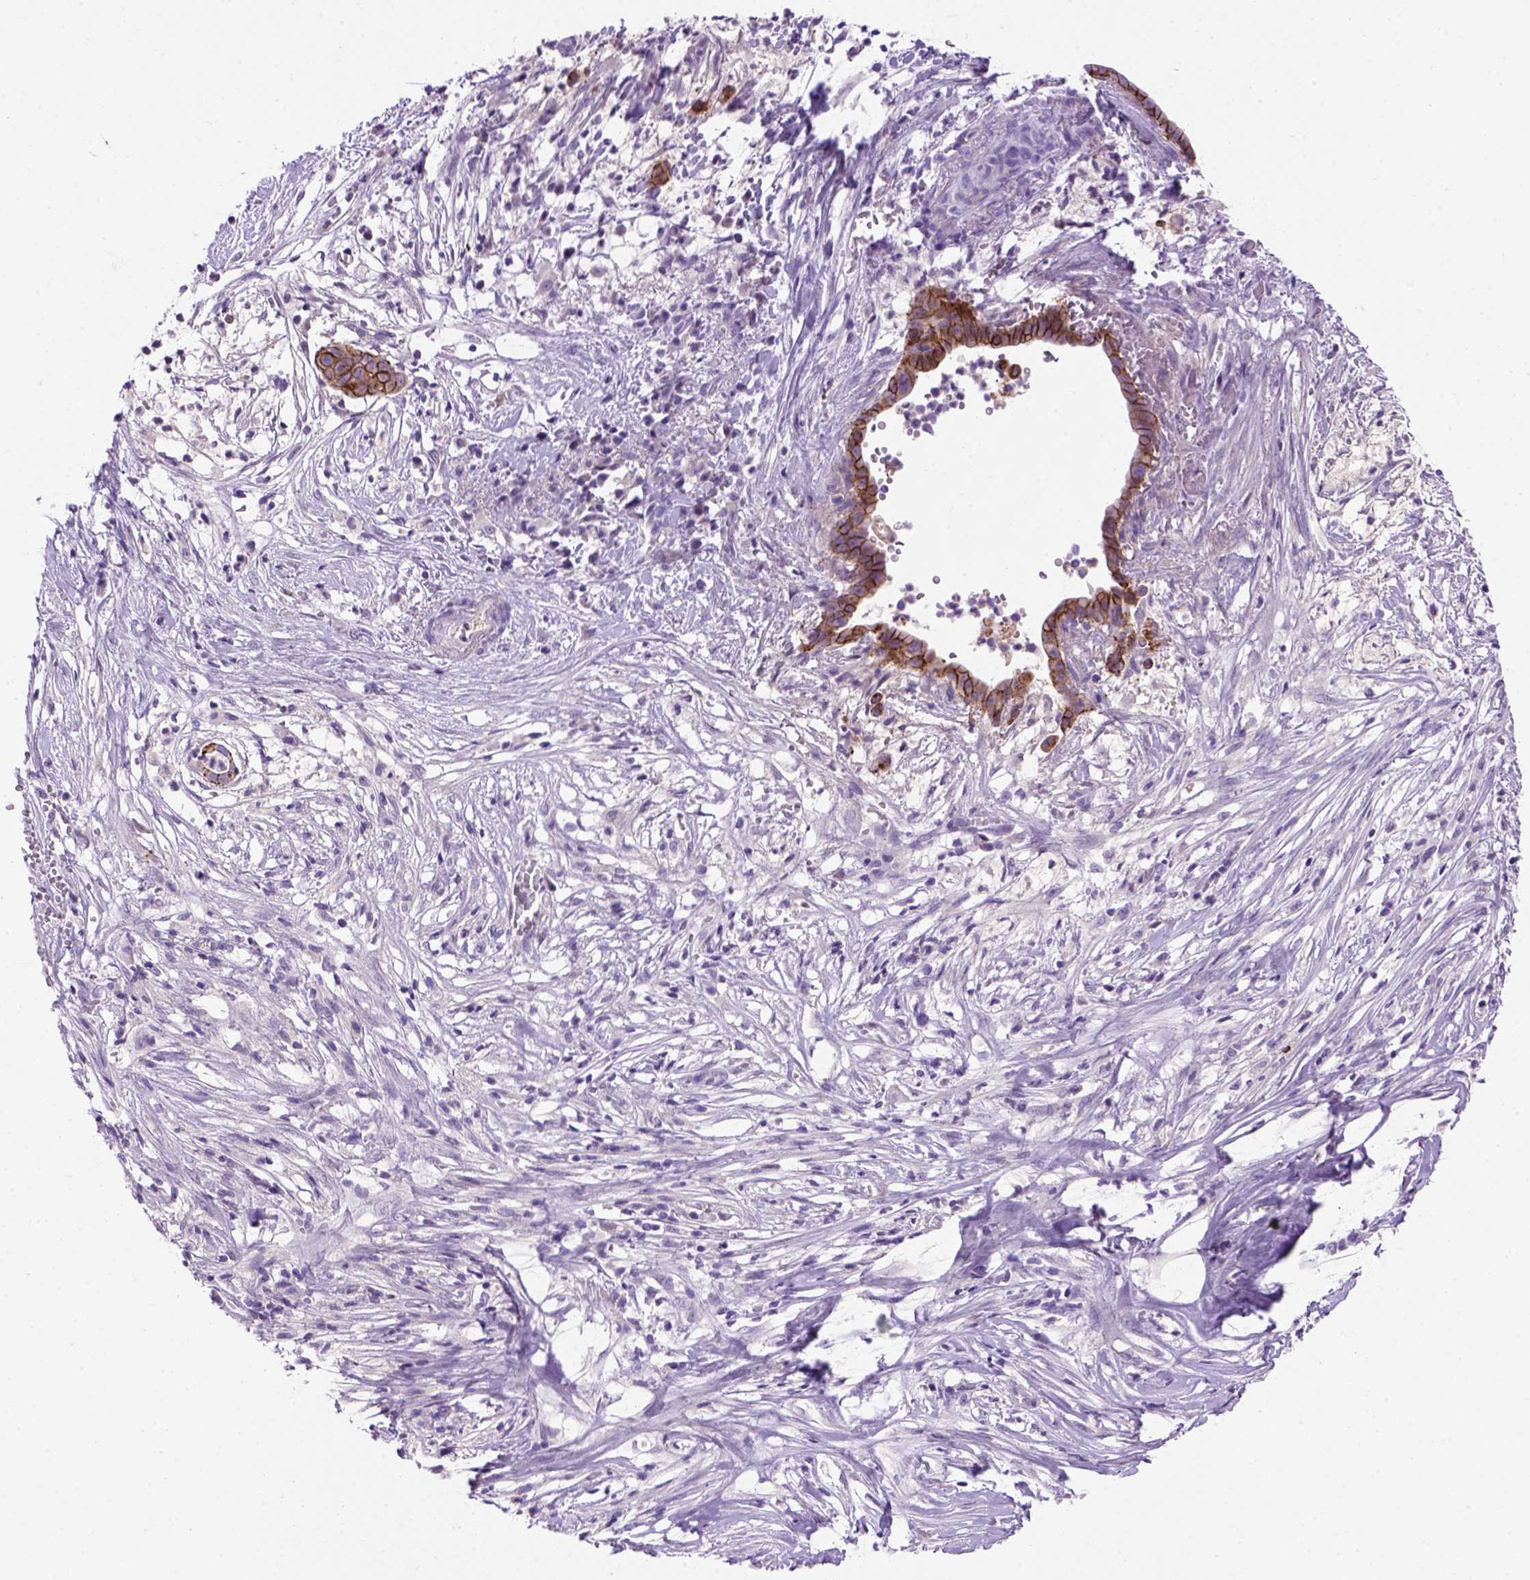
{"staining": {"intensity": "moderate", "quantity": ">75%", "location": "cytoplasmic/membranous"}, "tissue": "pancreatic cancer", "cell_type": "Tumor cells", "image_type": "cancer", "snomed": [{"axis": "morphology", "description": "Adenocarcinoma, NOS"}, {"axis": "topography", "description": "Pancreas"}], "caption": "This is a micrograph of IHC staining of adenocarcinoma (pancreatic), which shows moderate expression in the cytoplasmic/membranous of tumor cells.", "gene": "CDH1", "patient": {"sex": "male", "age": 61}}